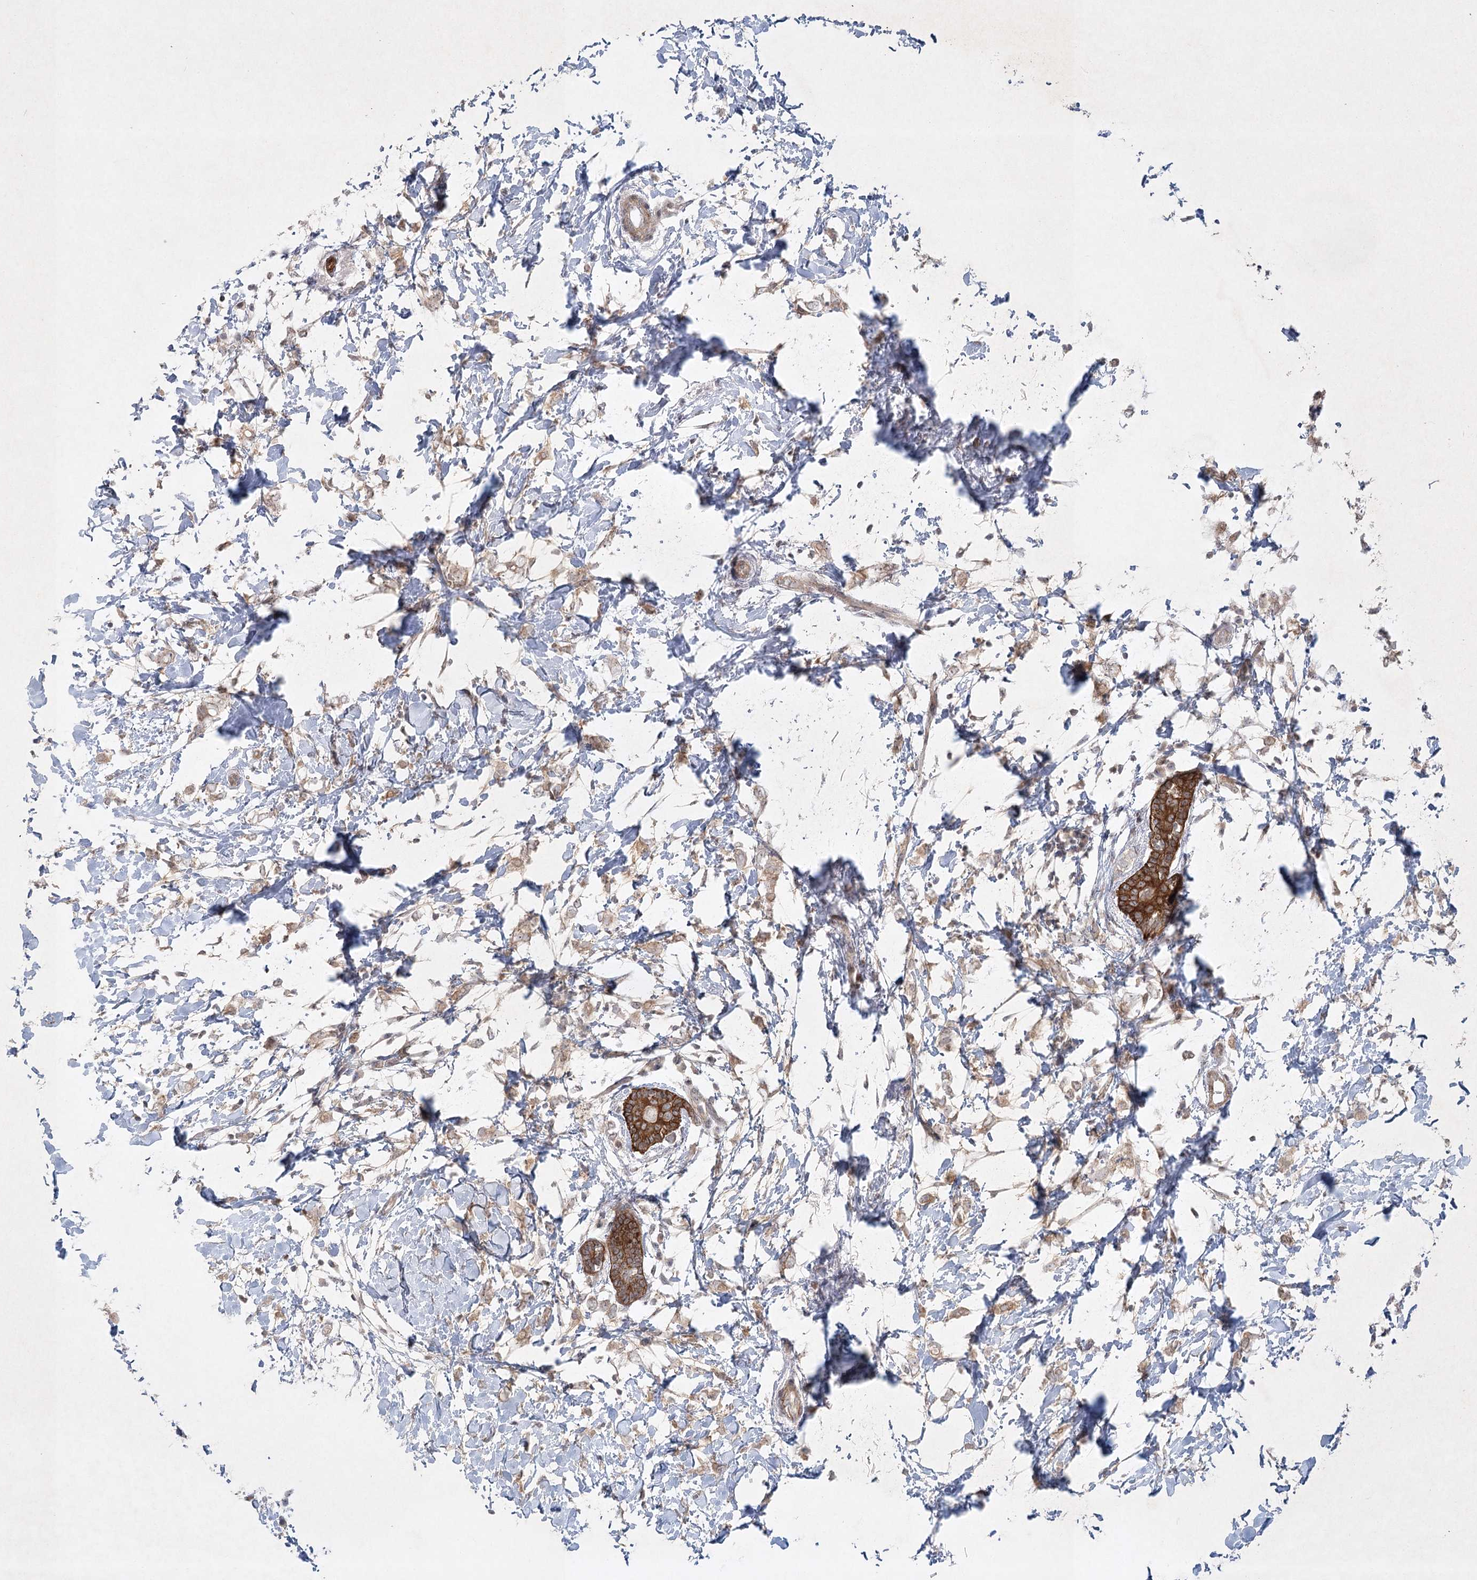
{"staining": {"intensity": "weak", "quantity": ">75%", "location": "cytoplasmic/membranous"}, "tissue": "breast cancer", "cell_type": "Tumor cells", "image_type": "cancer", "snomed": [{"axis": "morphology", "description": "Normal tissue, NOS"}, {"axis": "morphology", "description": "Lobular carcinoma"}, {"axis": "topography", "description": "Breast"}], "caption": "An immunohistochemistry micrograph of neoplastic tissue is shown. Protein staining in brown highlights weak cytoplasmic/membranous positivity in breast cancer within tumor cells.", "gene": "SH2D3A", "patient": {"sex": "female", "age": 47}}